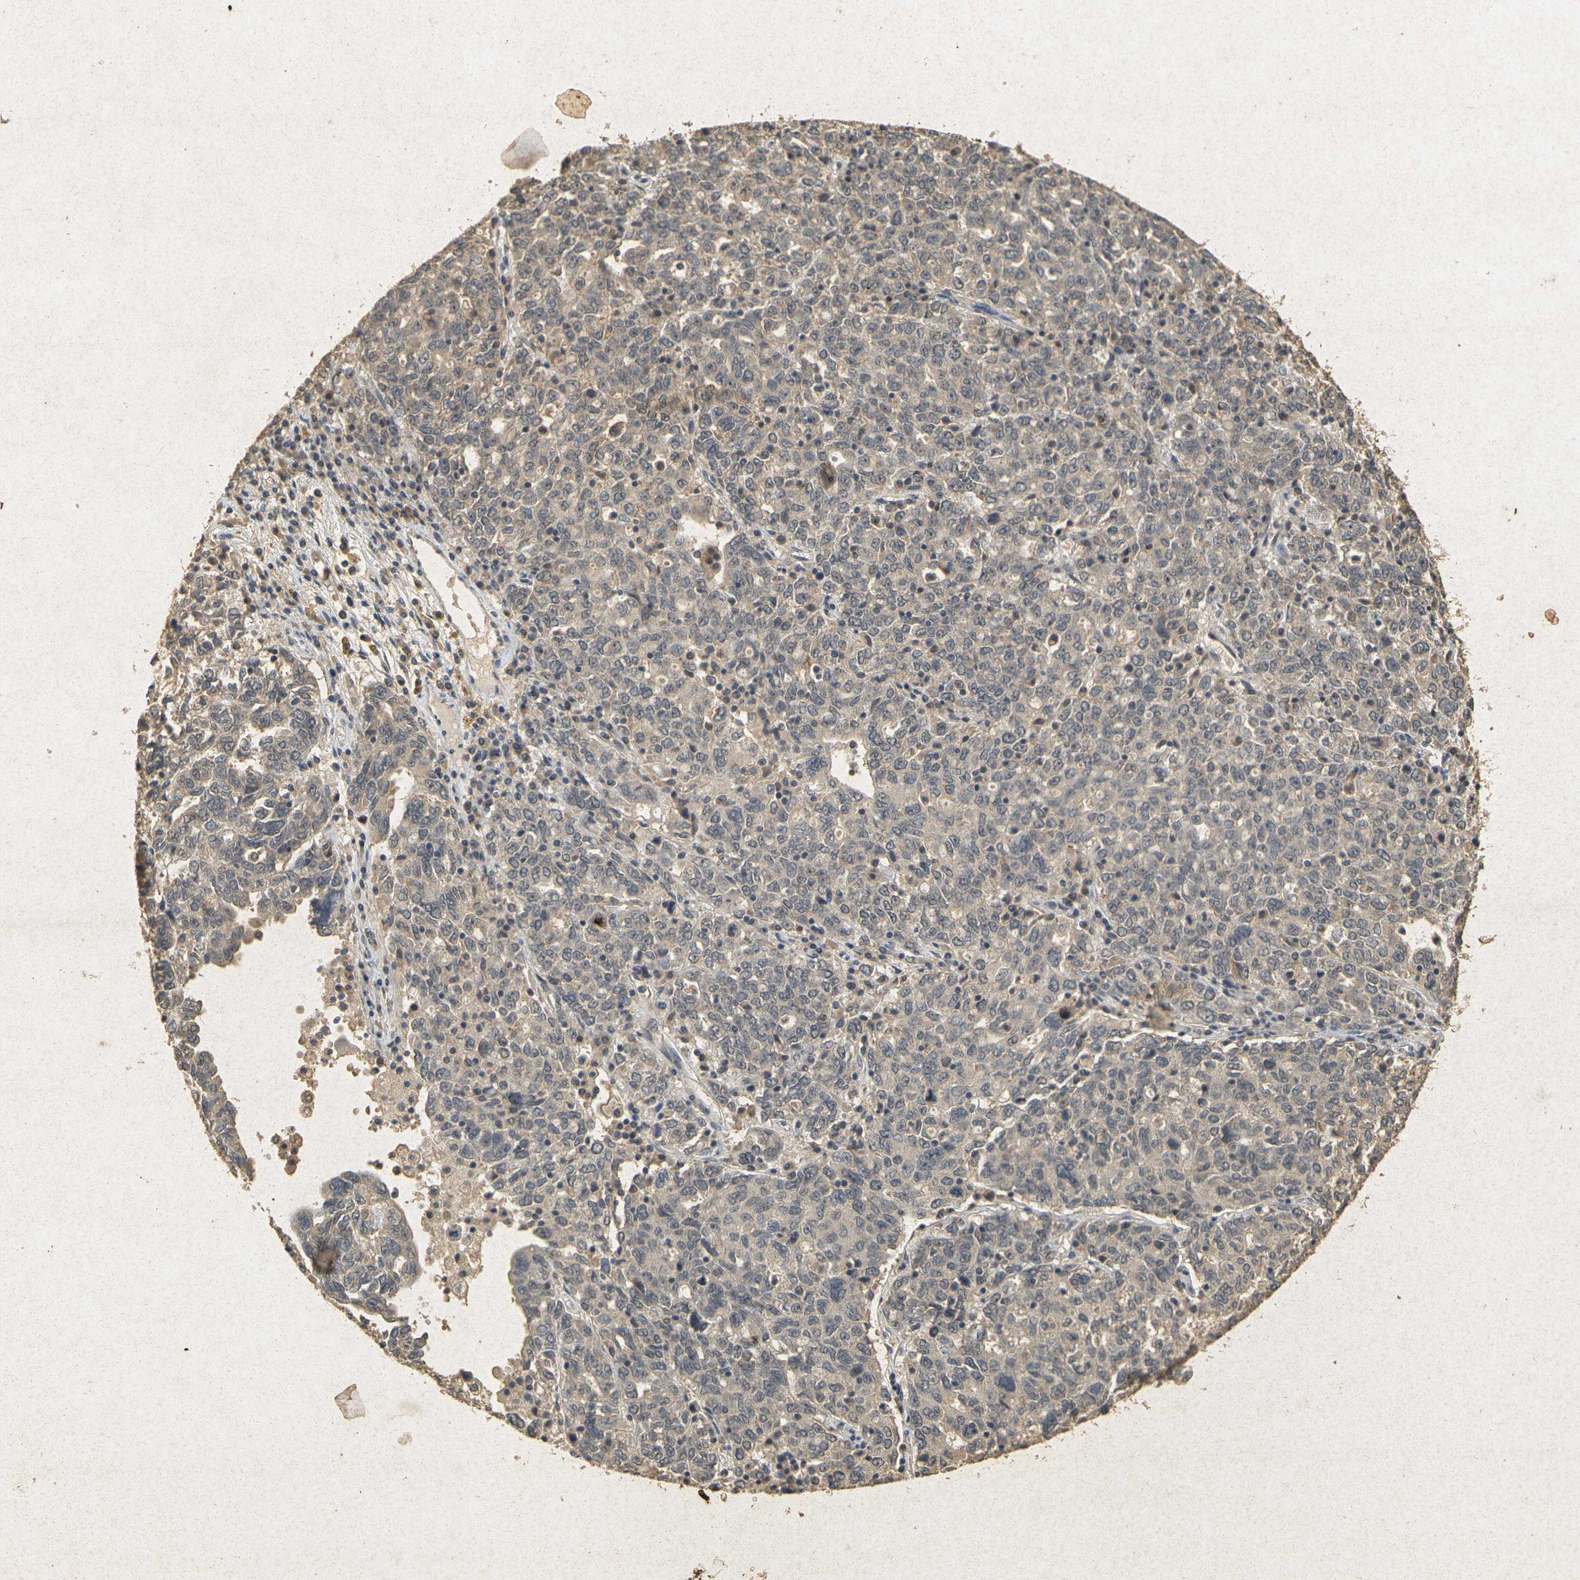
{"staining": {"intensity": "weak", "quantity": ">75%", "location": "cytoplasmic/membranous"}, "tissue": "ovarian cancer", "cell_type": "Tumor cells", "image_type": "cancer", "snomed": [{"axis": "morphology", "description": "Carcinoma, endometroid"}, {"axis": "topography", "description": "Ovary"}], "caption": "Immunohistochemical staining of human ovarian endometroid carcinoma exhibits low levels of weak cytoplasmic/membranous positivity in approximately >75% of tumor cells.", "gene": "ERN1", "patient": {"sex": "female", "age": 62}}